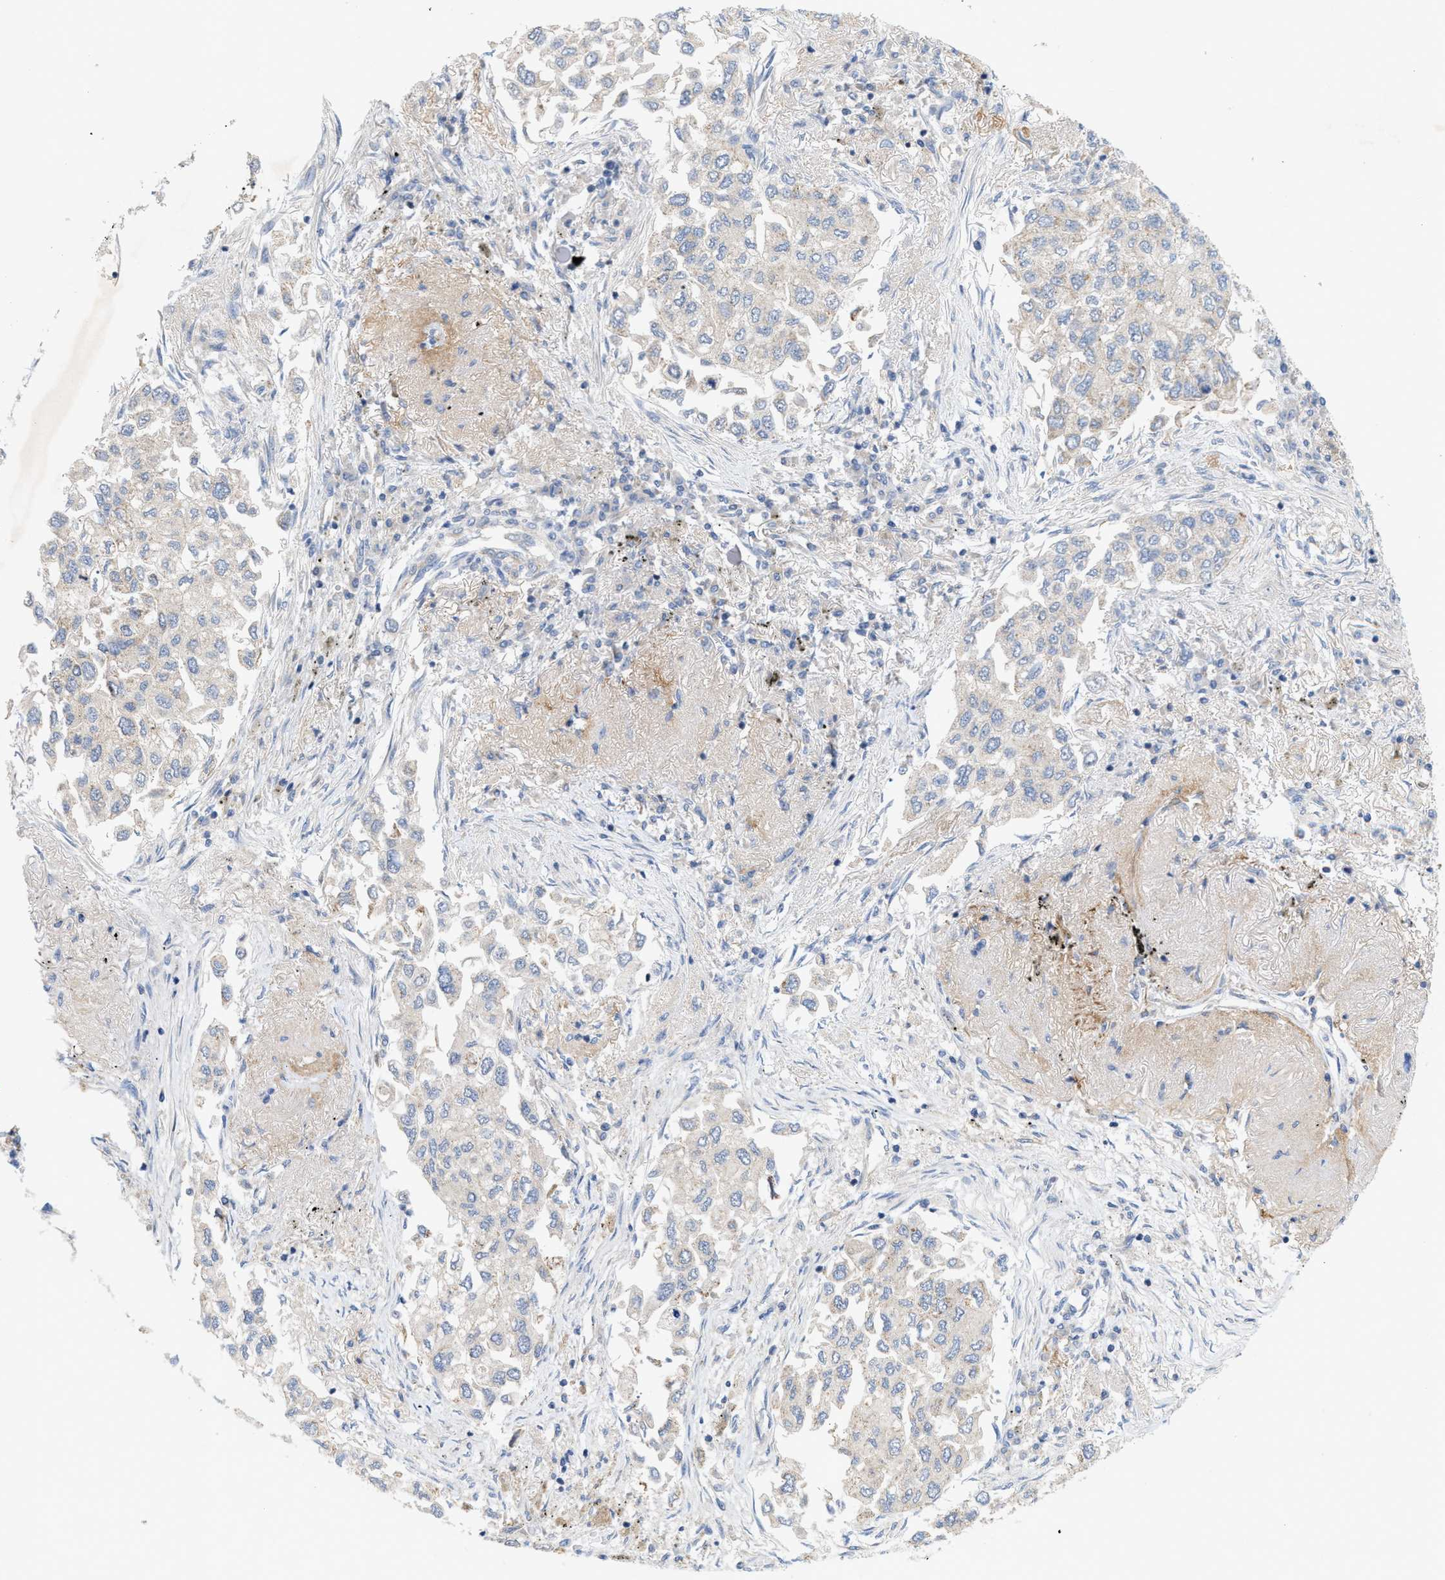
{"staining": {"intensity": "negative", "quantity": "none", "location": "none"}, "tissue": "lung cancer", "cell_type": "Tumor cells", "image_type": "cancer", "snomed": [{"axis": "morphology", "description": "Inflammation, NOS"}, {"axis": "morphology", "description": "Adenocarcinoma, NOS"}, {"axis": "topography", "description": "Lung"}], "caption": "A high-resolution histopathology image shows immunohistochemistry (IHC) staining of lung cancer (adenocarcinoma), which exhibits no significant expression in tumor cells. Nuclei are stained in blue.", "gene": "UBAP2", "patient": {"sex": "male", "age": 63}}